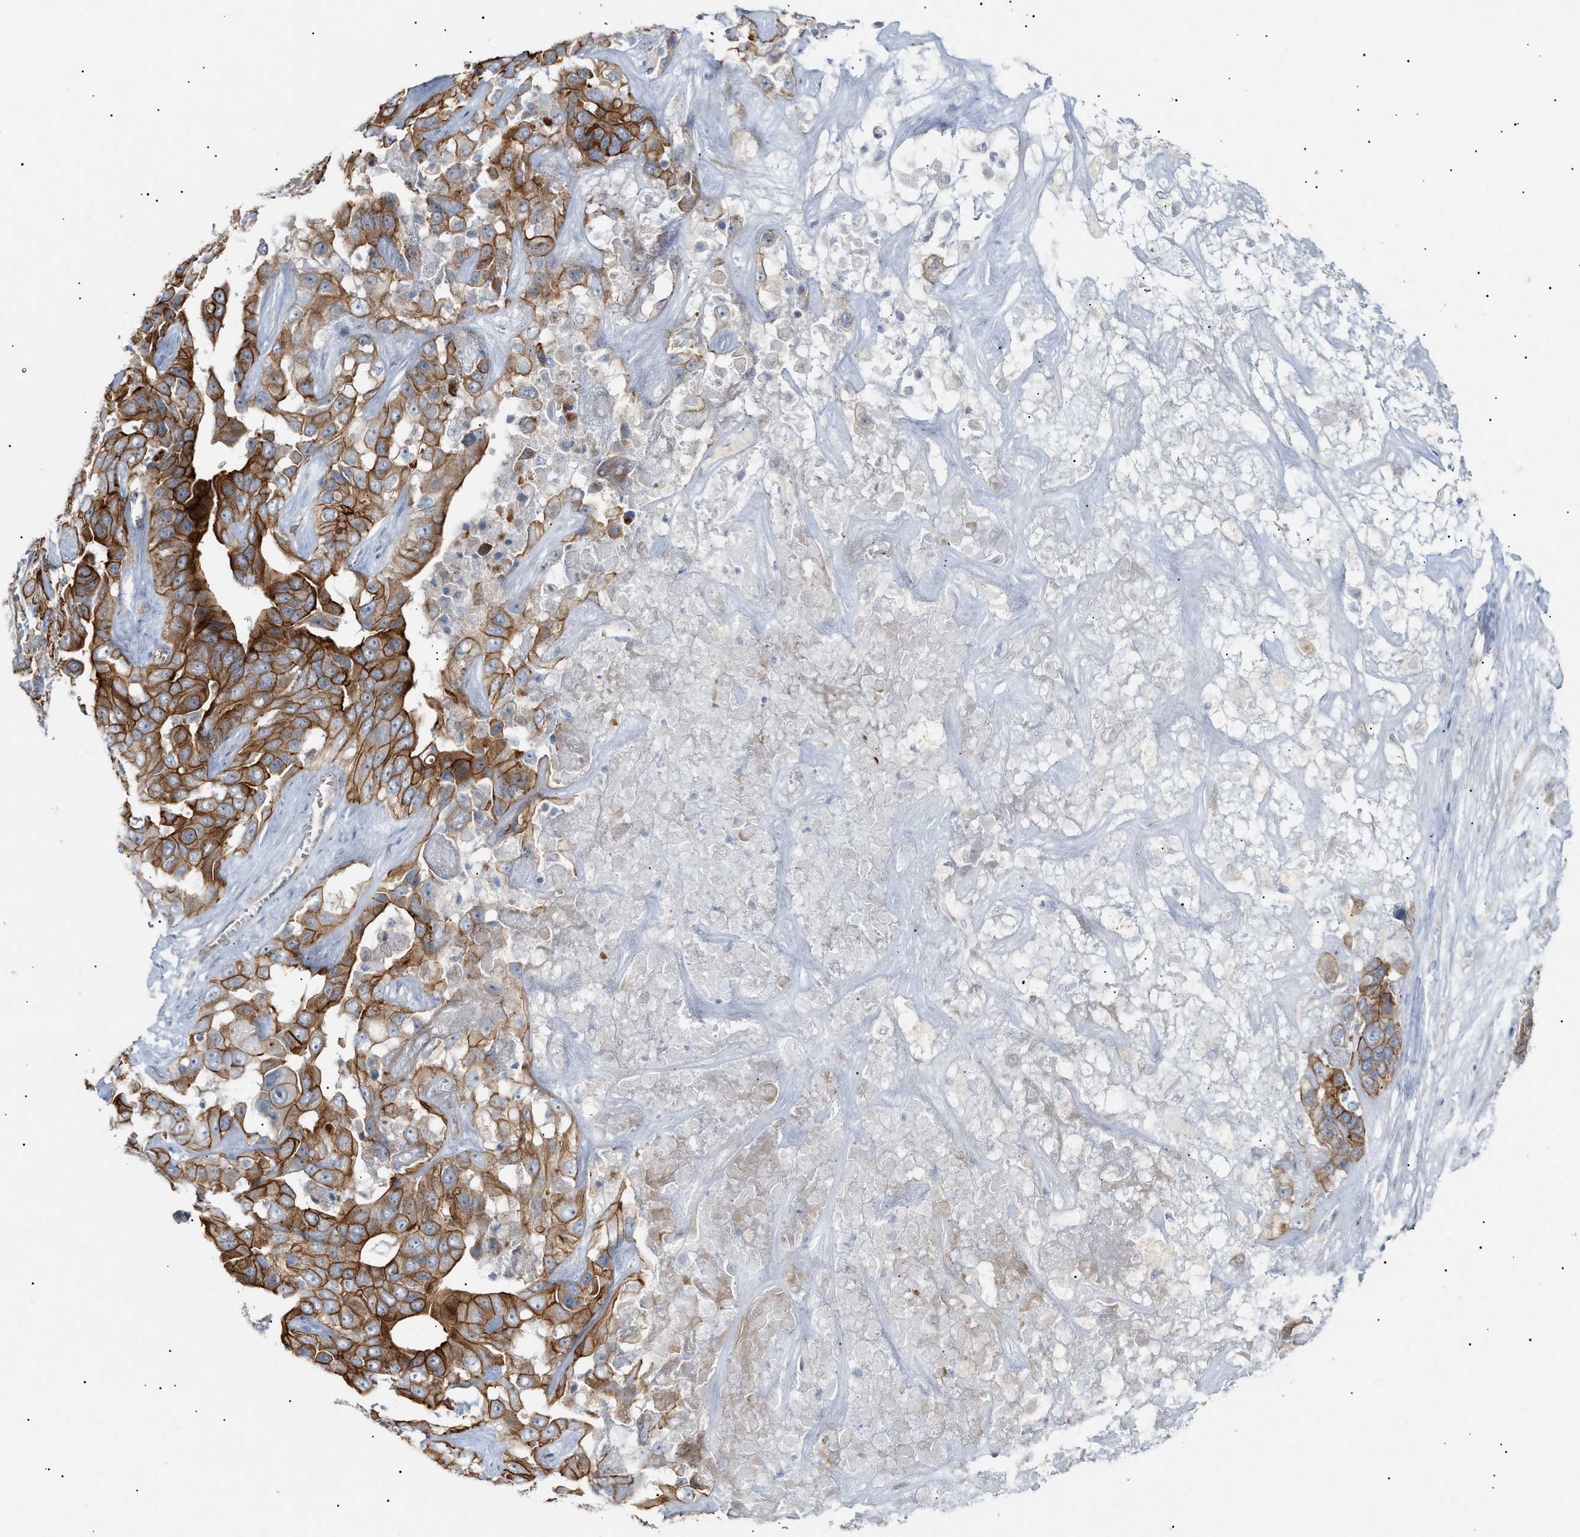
{"staining": {"intensity": "moderate", "quantity": ">75%", "location": "cytoplasmic/membranous"}, "tissue": "liver cancer", "cell_type": "Tumor cells", "image_type": "cancer", "snomed": [{"axis": "morphology", "description": "Cholangiocarcinoma"}, {"axis": "topography", "description": "Liver"}], "caption": "This is an image of immunohistochemistry staining of liver cancer, which shows moderate staining in the cytoplasmic/membranous of tumor cells.", "gene": "ZFHX2", "patient": {"sex": "female", "age": 52}}